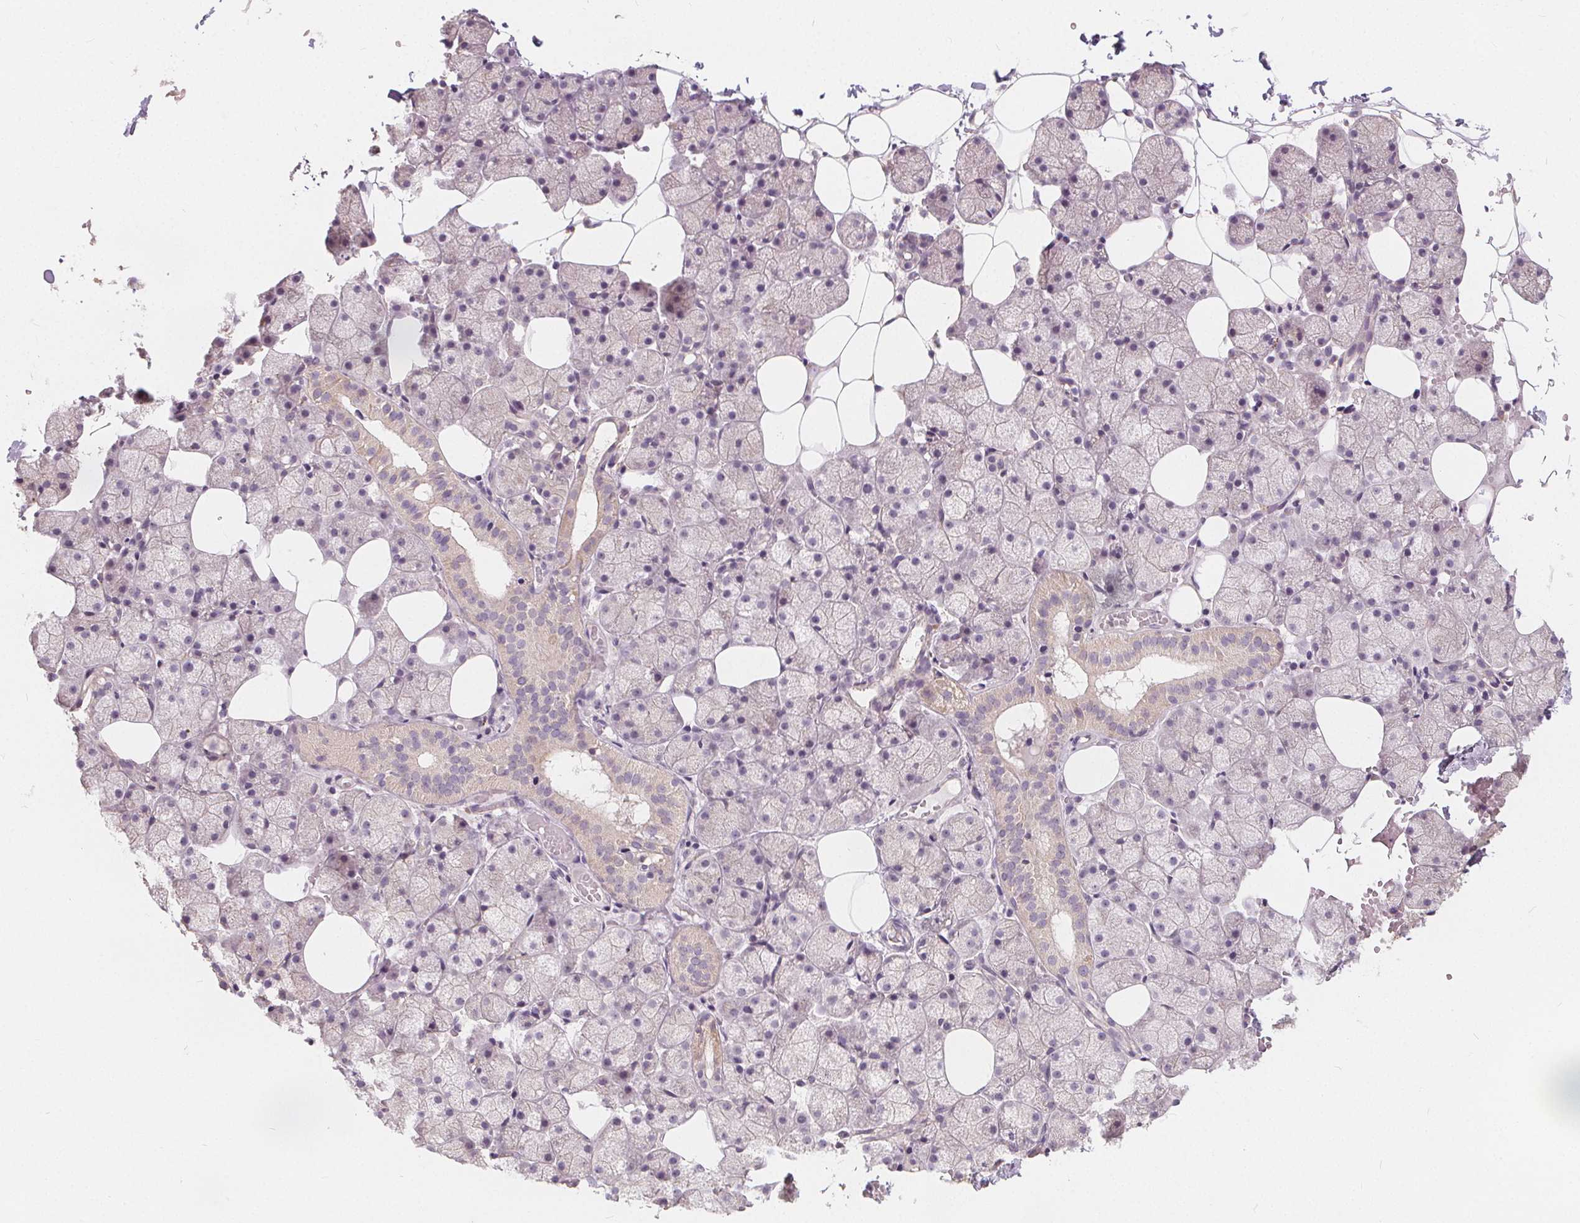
{"staining": {"intensity": "negative", "quantity": "none", "location": "none"}, "tissue": "salivary gland", "cell_type": "Glandular cells", "image_type": "normal", "snomed": [{"axis": "morphology", "description": "Normal tissue, NOS"}, {"axis": "topography", "description": "Salivary gland"}], "caption": "DAB (3,3'-diaminobenzidine) immunohistochemical staining of benign human salivary gland shows no significant positivity in glandular cells. The staining is performed using DAB brown chromogen with nuclei counter-stained in using hematoxylin.", "gene": "DRC3", "patient": {"sex": "male", "age": 38}}